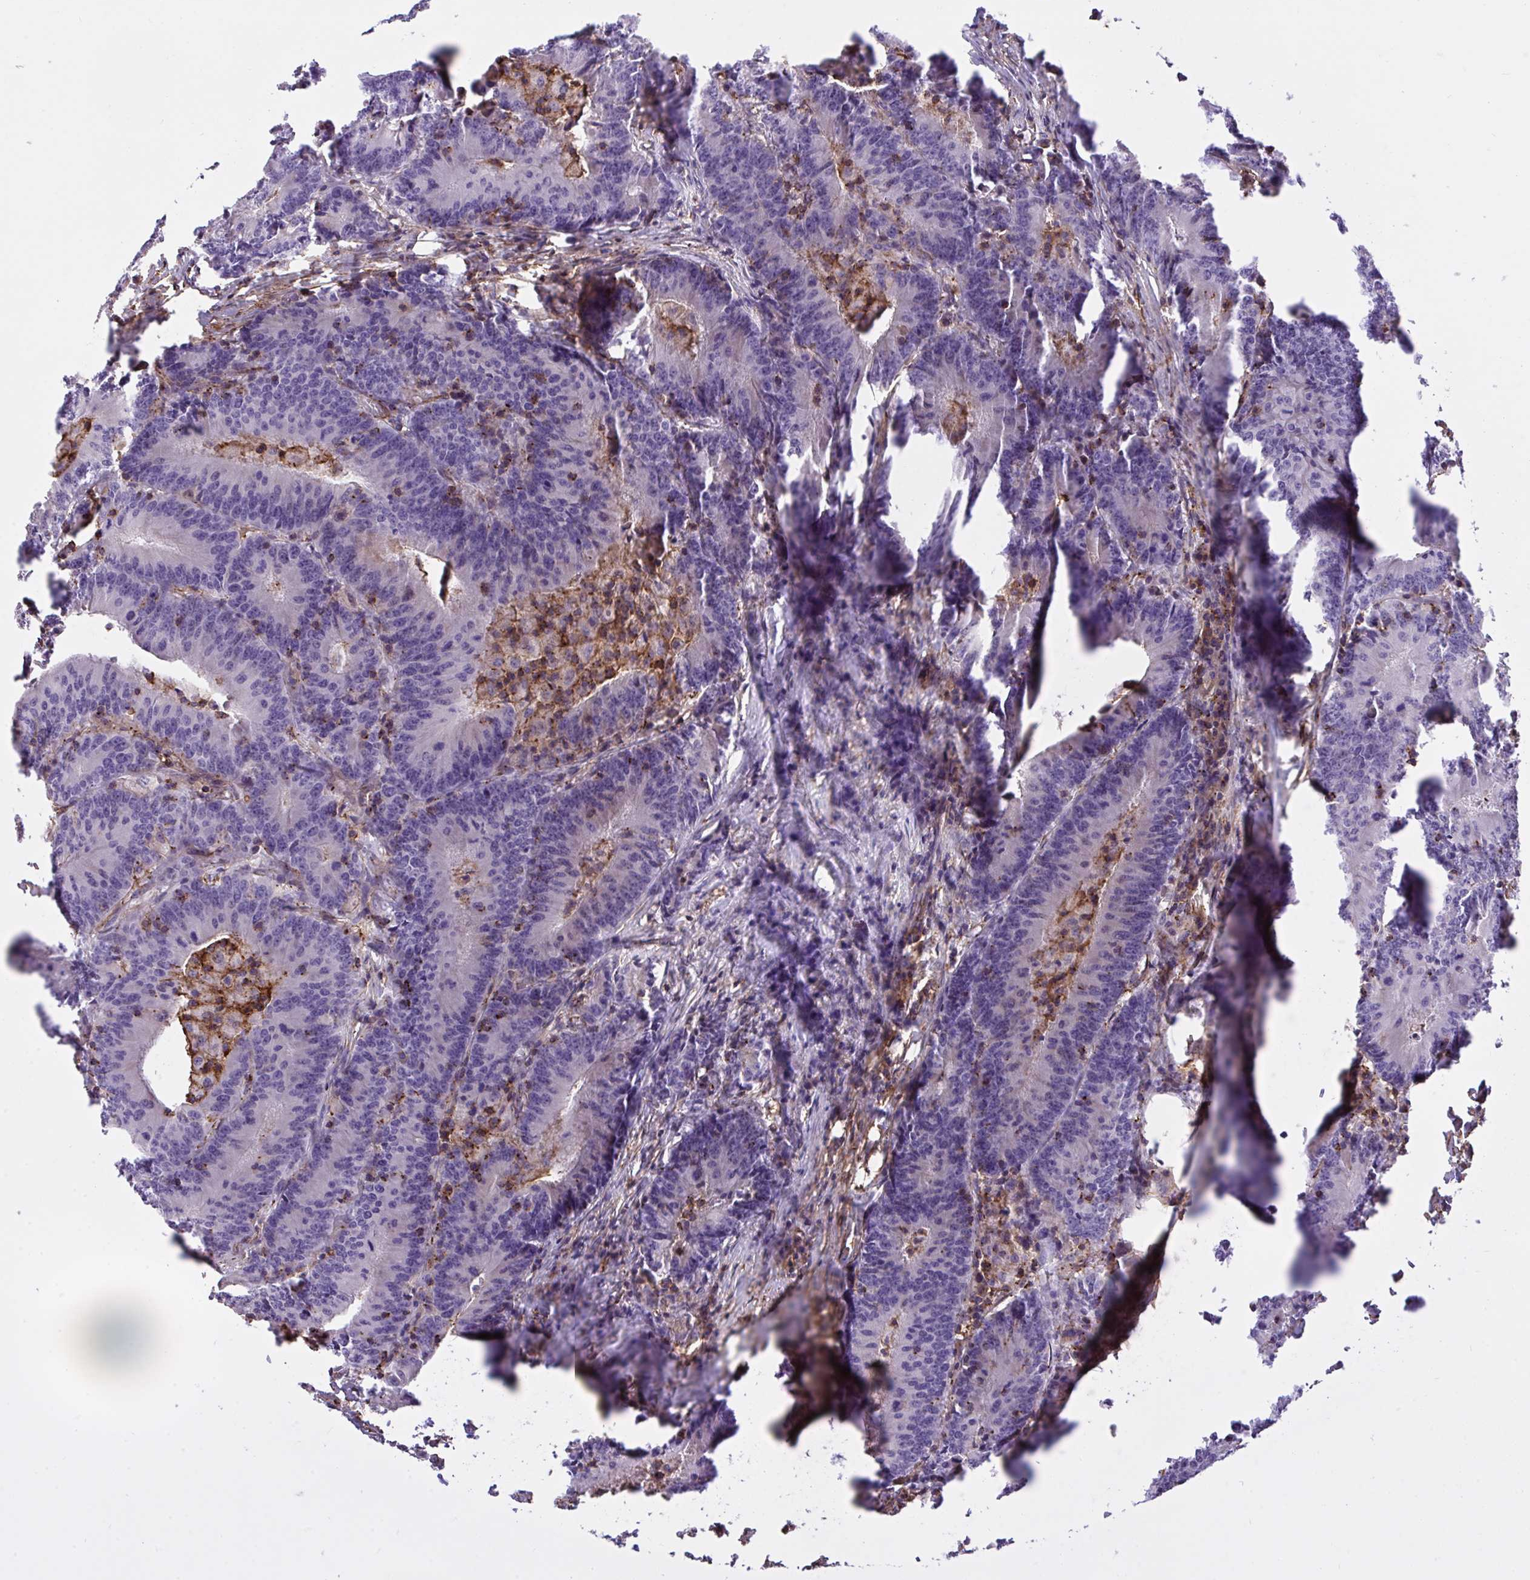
{"staining": {"intensity": "negative", "quantity": "none", "location": "none"}, "tissue": "colorectal cancer", "cell_type": "Tumor cells", "image_type": "cancer", "snomed": [{"axis": "morphology", "description": "Adenocarcinoma, NOS"}, {"axis": "topography", "description": "Colon"}], "caption": "IHC micrograph of neoplastic tissue: human colorectal adenocarcinoma stained with DAB (3,3'-diaminobenzidine) shows no significant protein staining in tumor cells.", "gene": "ERI1", "patient": {"sex": "female", "age": 78}}